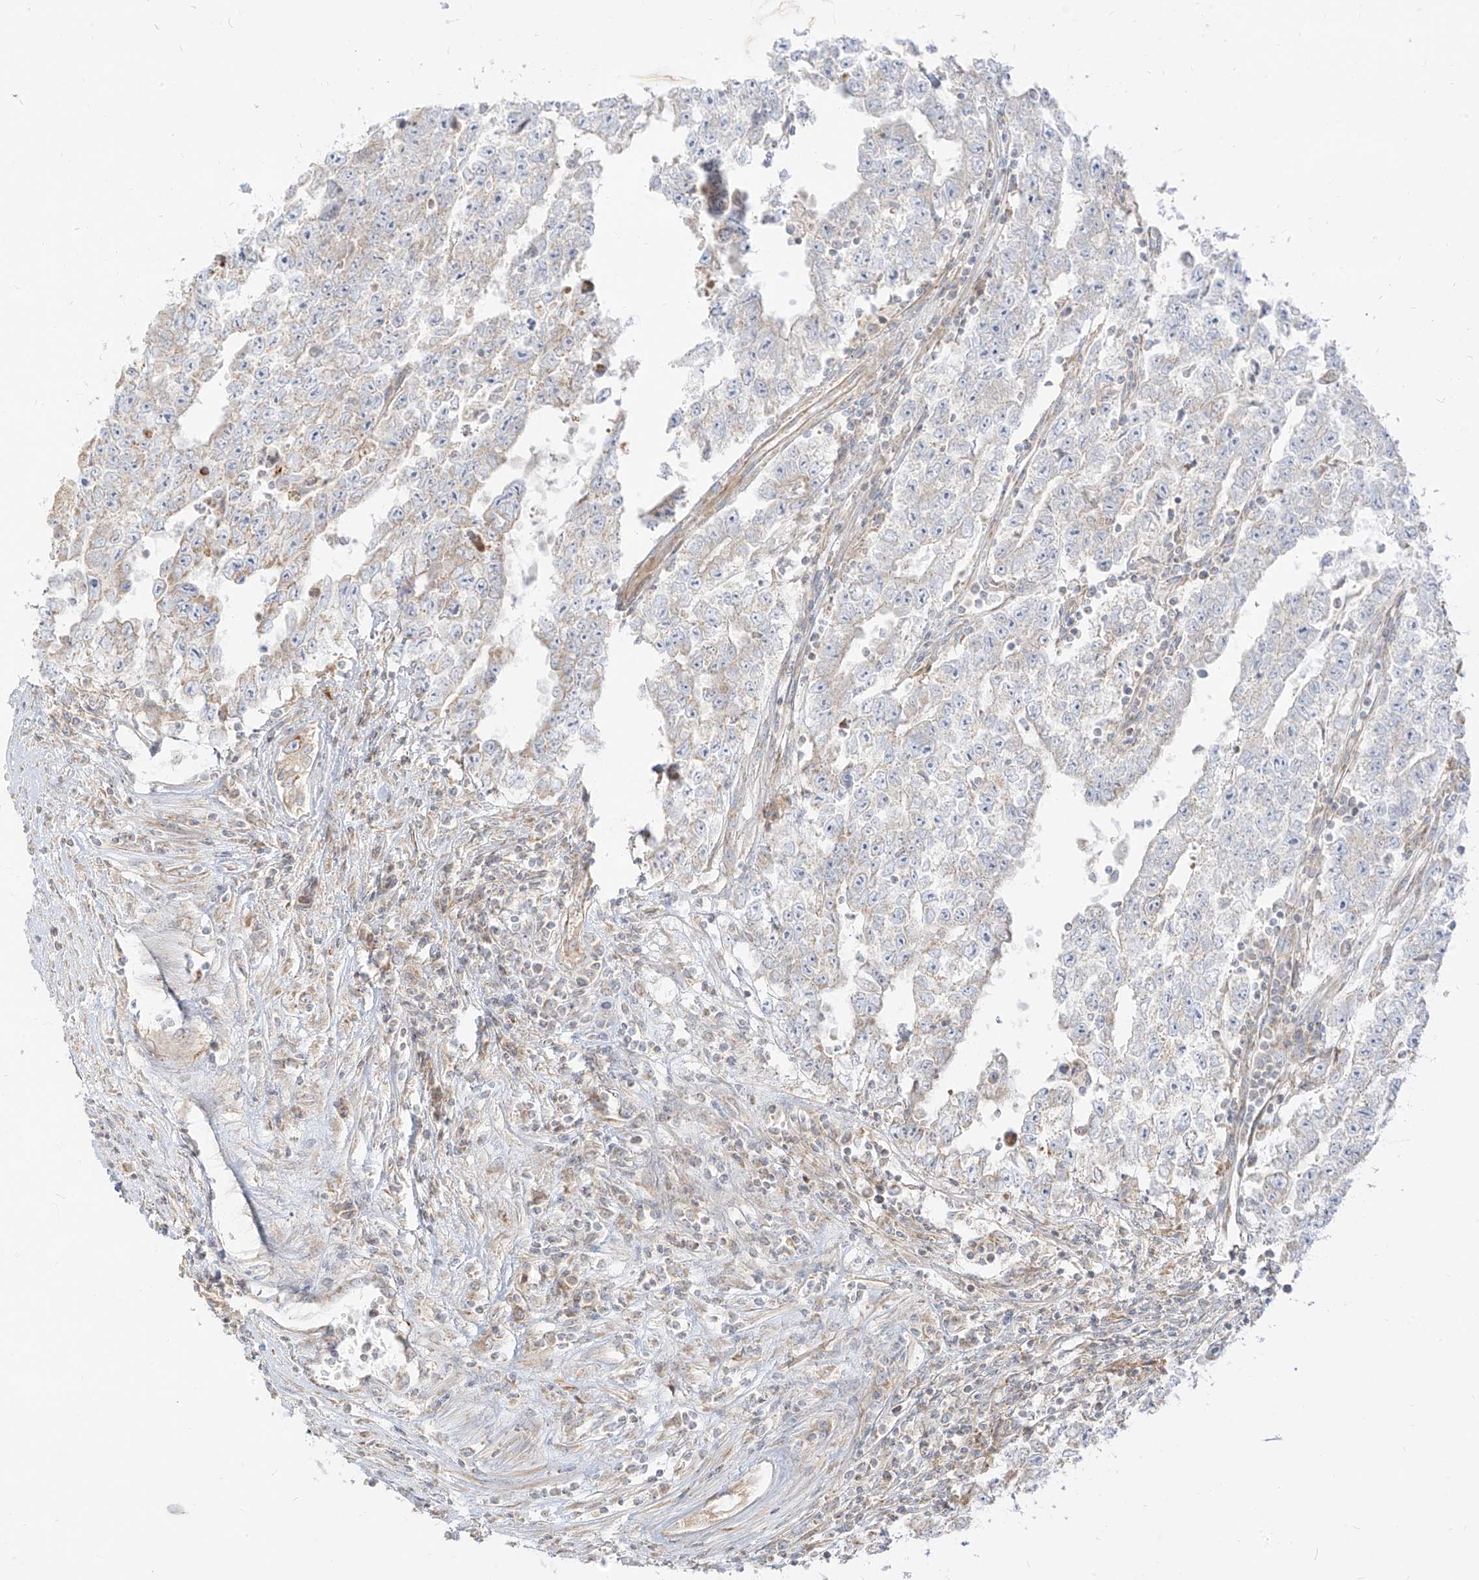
{"staining": {"intensity": "negative", "quantity": "none", "location": "none"}, "tissue": "testis cancer", "cell_type": "Tumor cells", "image_type": "cancer", "snomed": [{"axis": "morphology", "description": "Carcinoma, Embryonal, NOS"}, {"axis": "topography", "description": "Testis"}], "caption": "Protein analysis of testis cancer (embryonal carcinoma) exhibits no significant expression in tumor cells. (Brightfield microscopy of DAB (3,3'-diaminobenzidine) IHC at high magnification).", "gene": "ZIM3", "patient": {"sex": "male", "age": 25}}